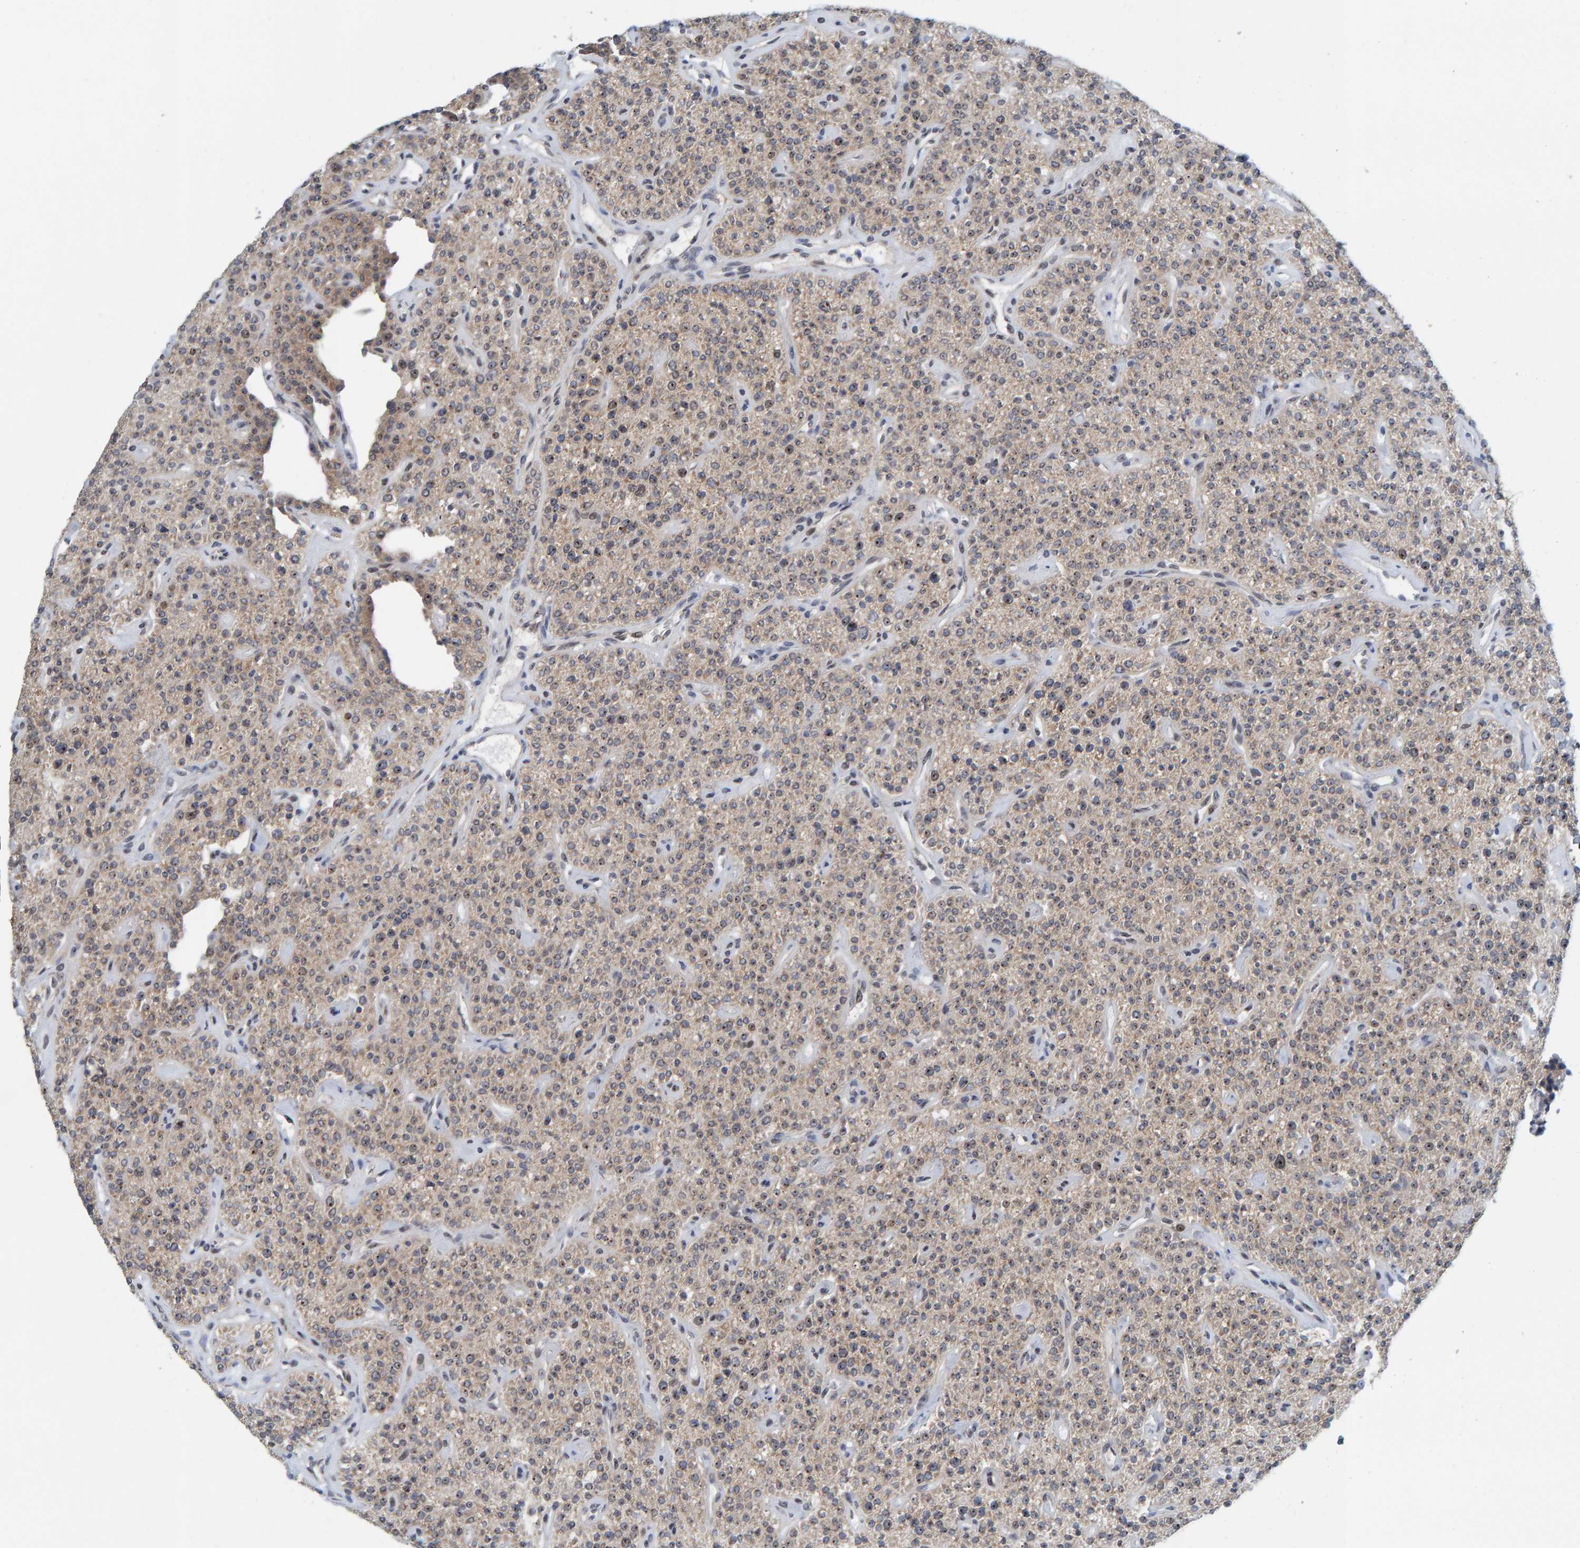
{"staining": {"intensity": "moderate", "quantity": ">75%", "location": "nuclear"}, "tissue": "parathyroid gland", "cell_type": "Glandular cells", "image_type": "normal", "snomed": [{"axis": "morphology", "description": "Normal tissue, NOS"}, {"axis": "topography", "description": "Parathyroid gland"}], "caption": "Parathyroid gland stained with DAB (3,3'-diaminobenzidine) IHC exhibits medium levels of moderate nuclear positivity in about >75% of glandular cells.", "gene": "POLR1E", "patient": {"sex": "male", "age": 46}}